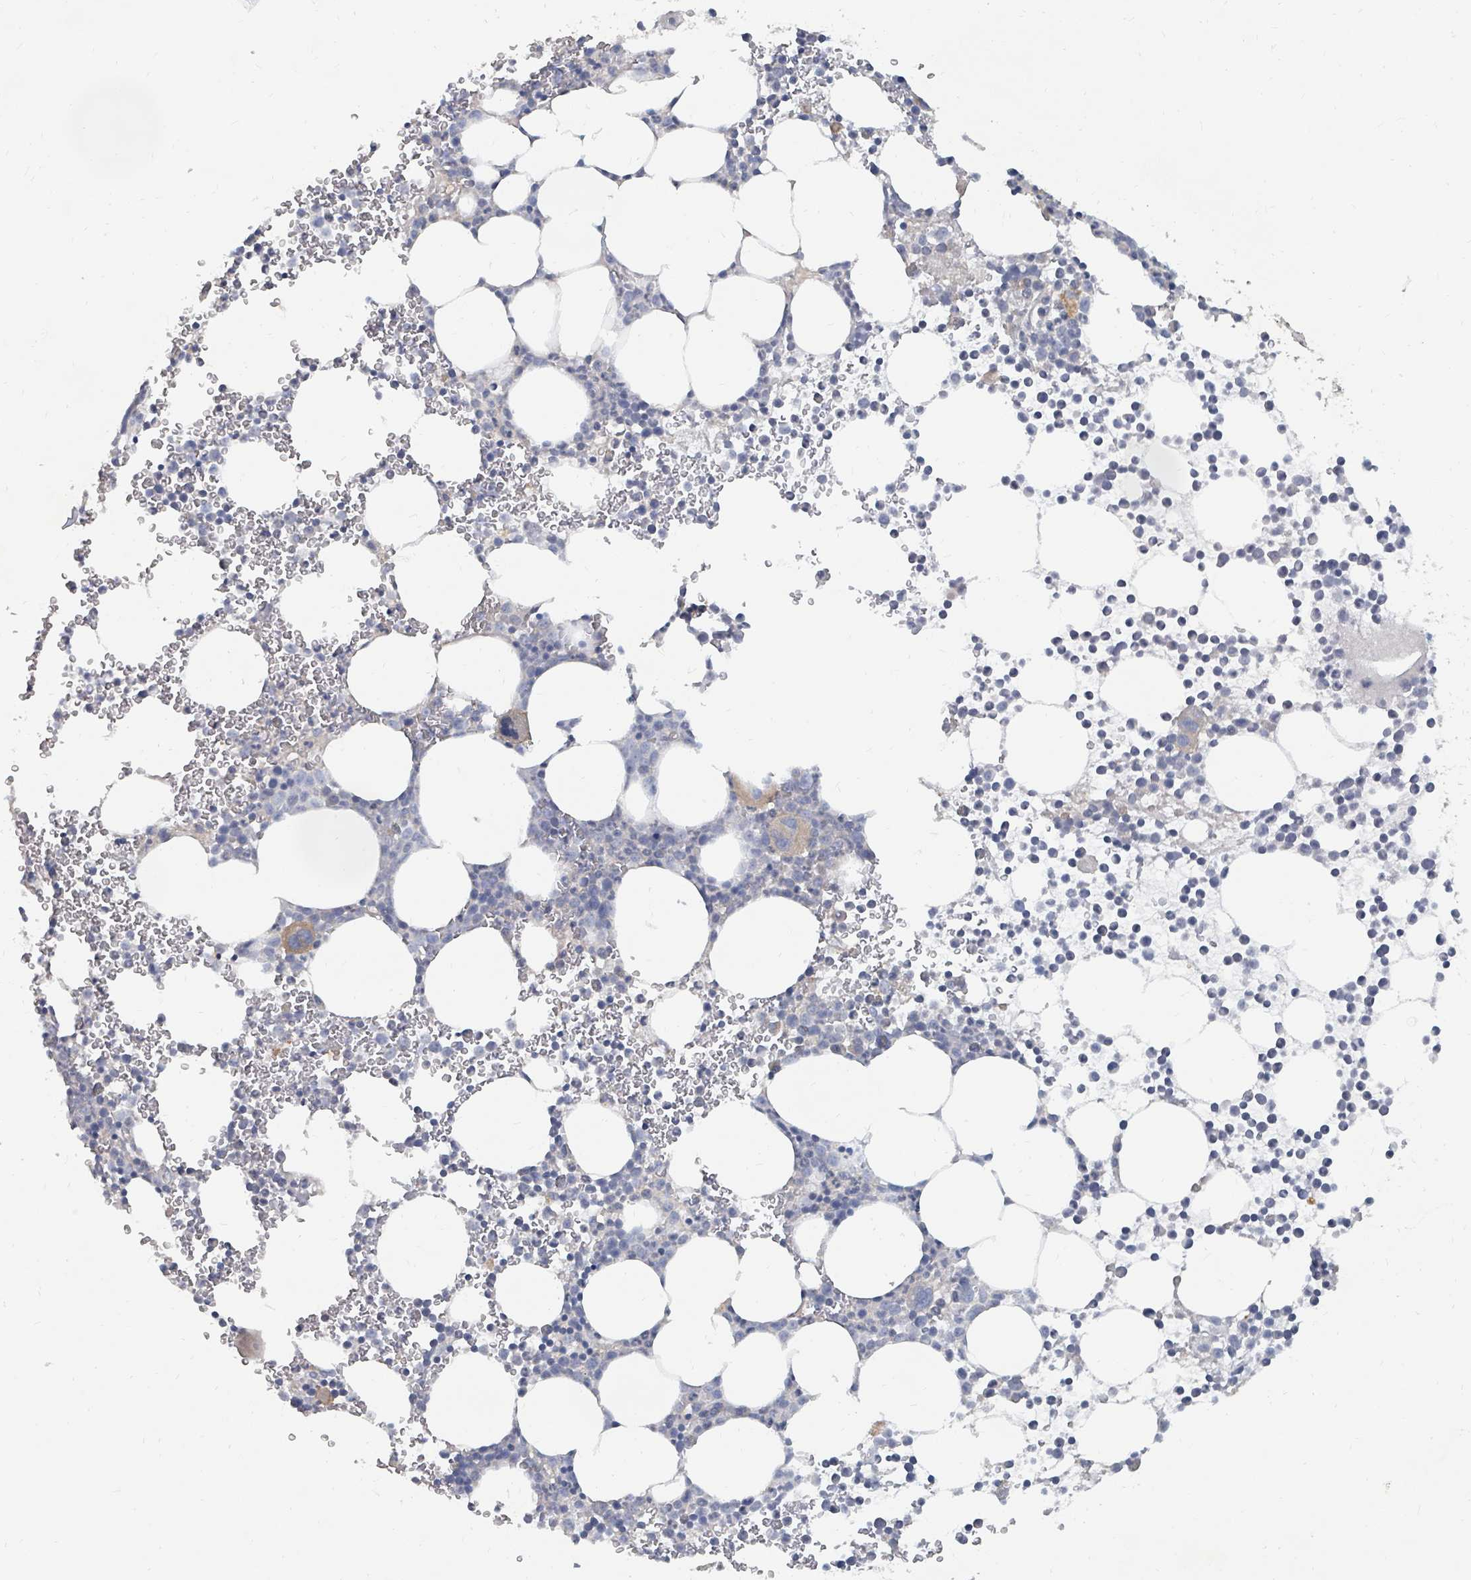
{"staining": {"intensity": "weak", "quantity": "<25%", "location": "cytoplasmic/membranous"}, "tissue": "bone marrow", "cell_type": "Hematopoietic cells", "image_type": "normal", "snomed": [{"axis": "morphology", "description": "Normal tissue, NOS"}, {"axis": "topography", "description": "Bone marrow"}], "caption": "A photomicrograph of human bone marrow is negative for staining in hematopoietic cells. (Brightfield microscopy of DAB immunohistochemistry (IHC) at high magnification).", "gene": "ARGFX", "patient": {"sex": "female", "age": 78}}